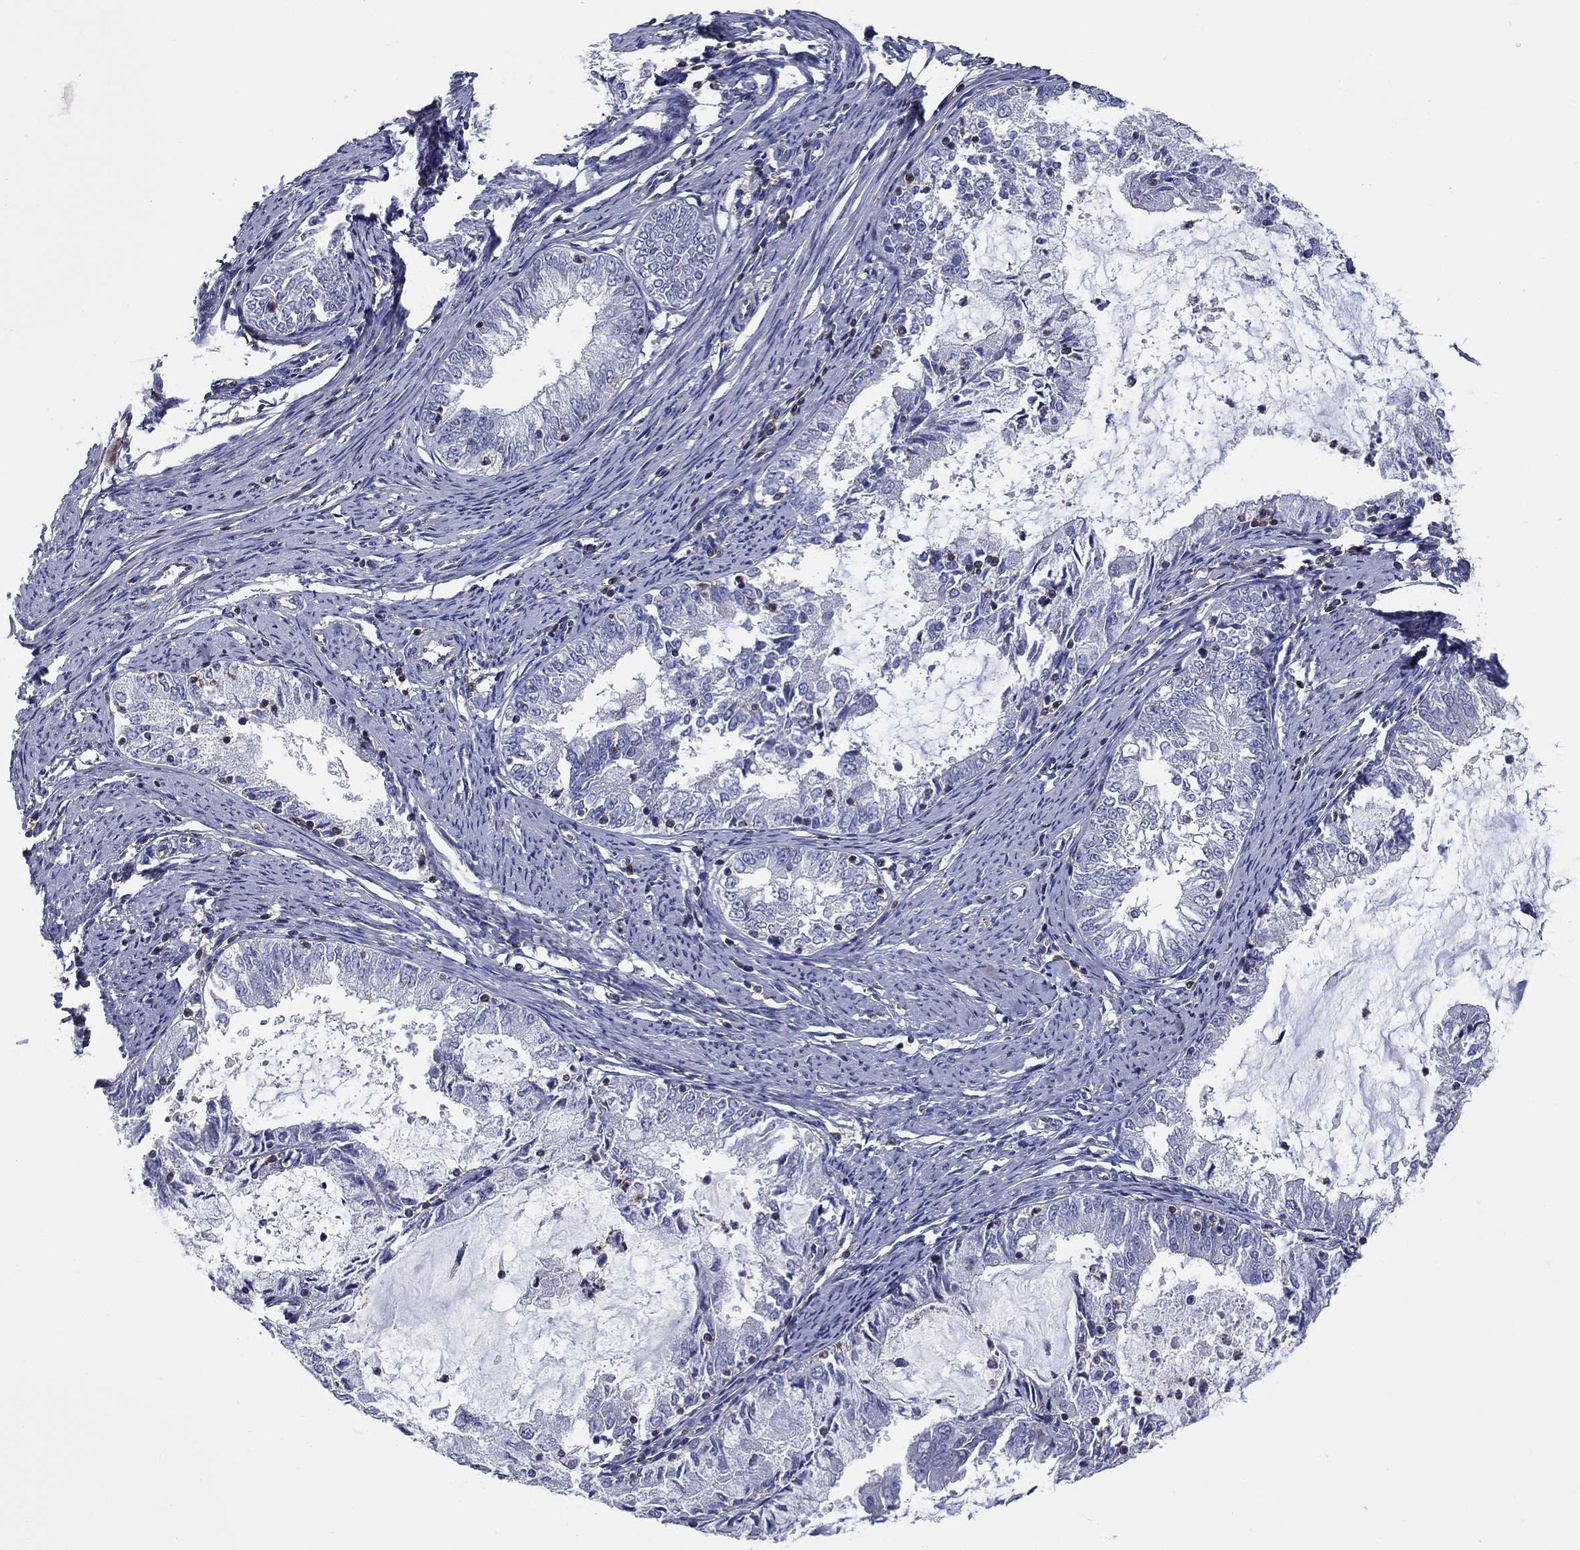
{"staining": {"intensity": "negative", "quantity": "none", "location": "none"}, "tissue": "endometrial cancer", "cell_type": "Tumor cells", "image_type": "cancer", "snomed": [{"axis": "morphology", "description": "Adenocarcinoma, NOS"}, {"axis": "topography", "description": "Endometrium"}], "caption": "The immunohistochemistry micrograph has no significant expression in tumor cells of endometrial adenocarcinoma tissue. (Stains: DAB immunohistochemistry with hematoxylin counter stain, Microscopy: brightfield microscopy at high magnification).", "gene": "SIT1", "patient": {"sex": "female", "age": 57}}